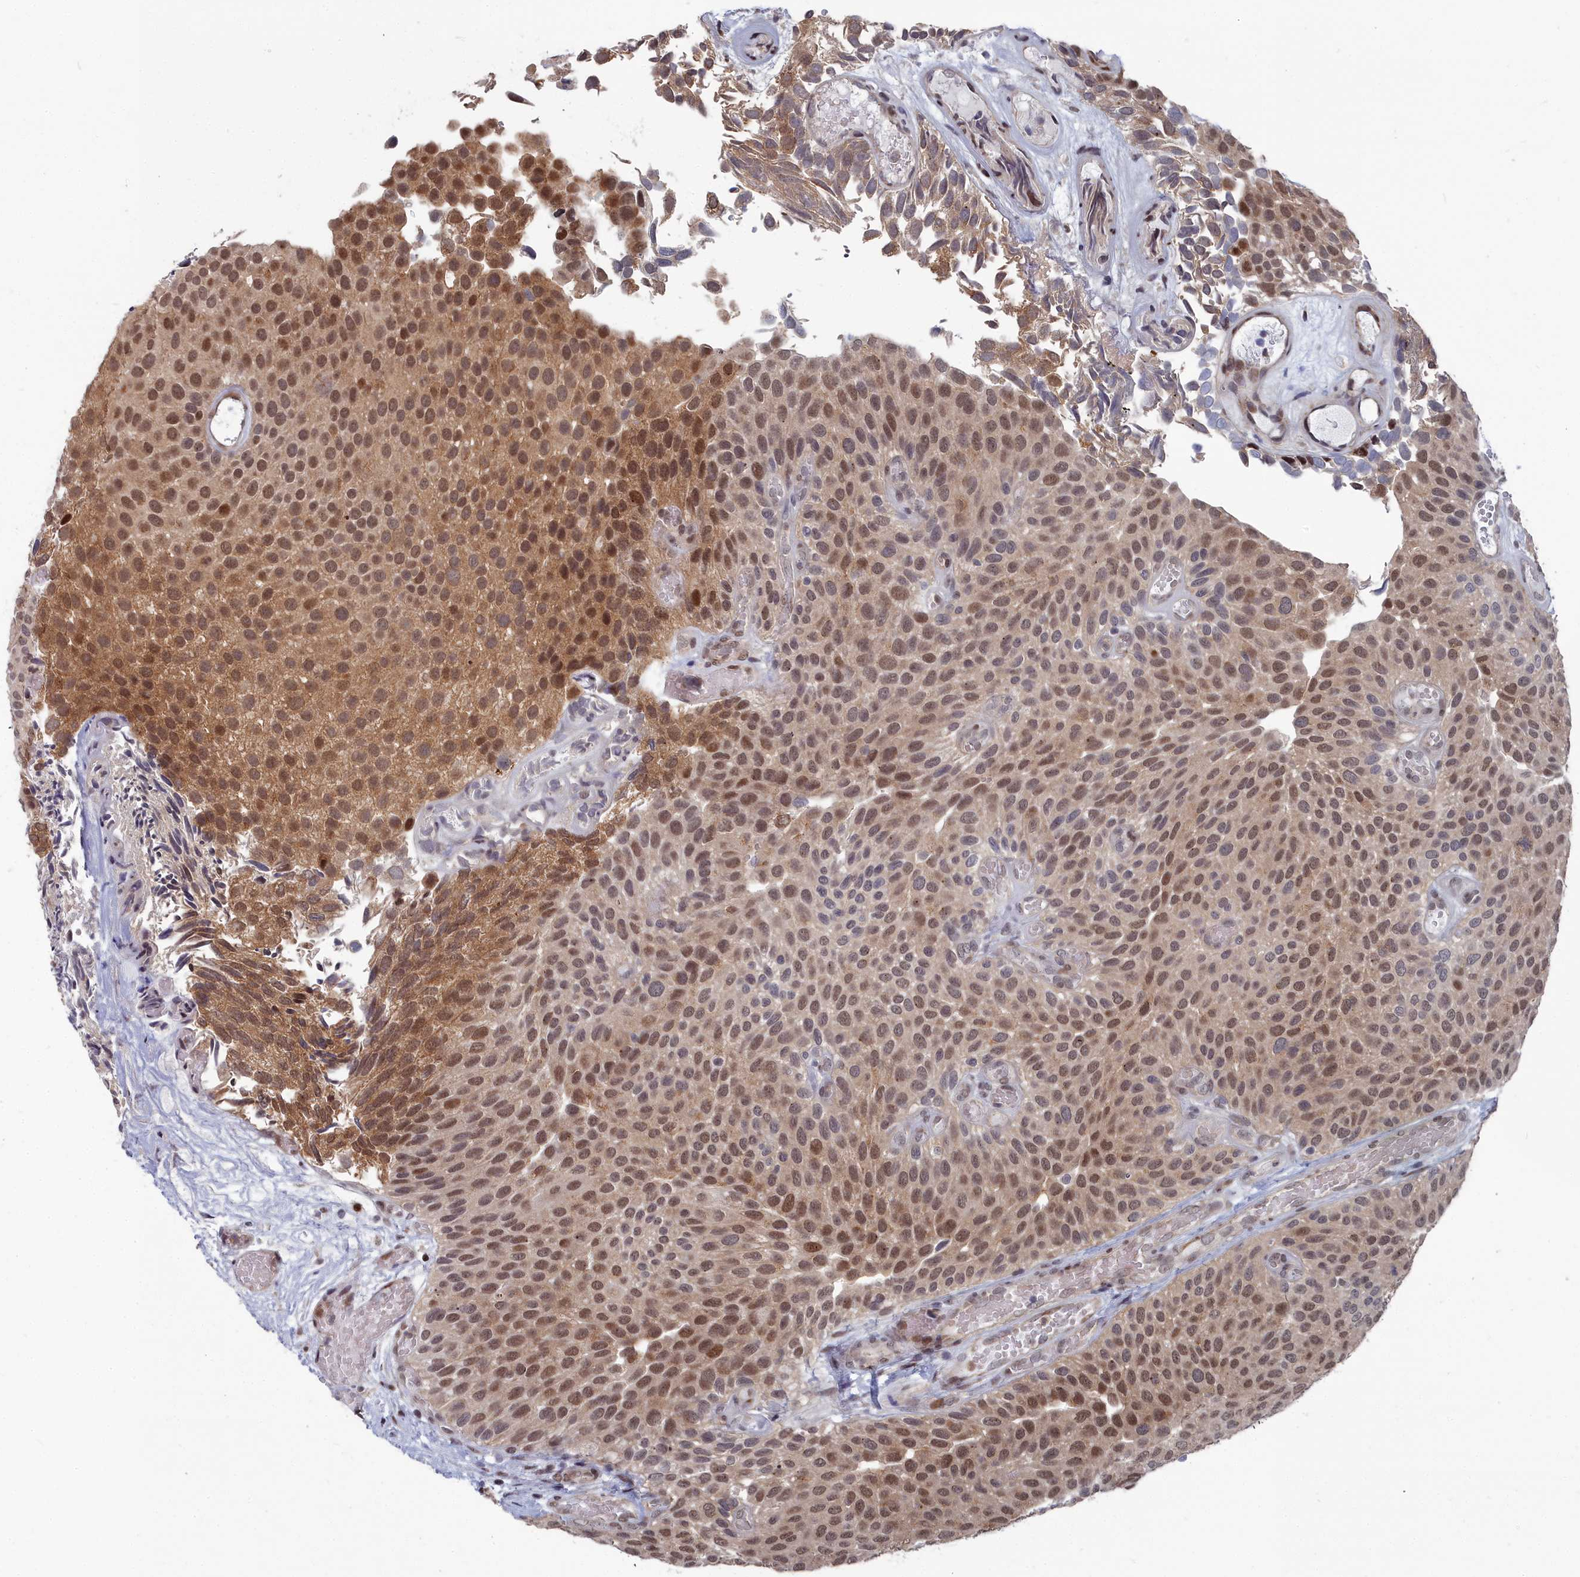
{"staining": {"intensity": "moderate", "quantity": ">75%", "location": "cytoplasmic/membranous,nuclear"}, "tissue": "urothelial cancer", "cell_type": "Tumor cells", "image_type": "cancer", "snomed": [{"axis": "morphology", "description": "Urothelial carcinoma, Low grade"}, {"axis": "topography", "description": "Urinary bladder"}], "caption": "Immunohistochemistry (IHC) staining of urothelial cancer, which exhibits medium levels of moderate cytoplasmic/membranous and nuclear staining in about >75% of tumor cells indicating moderate cytoplasmic/membranous and nuclear protein positivity. The staining was performed using DAB (3,3'-diaminobenzidine) (brown) for protein detection and nuclei were counterstained in hematoxylin (blue).", "gene": "RPS27A", "patient": {"sex": "male", "age": 89}}